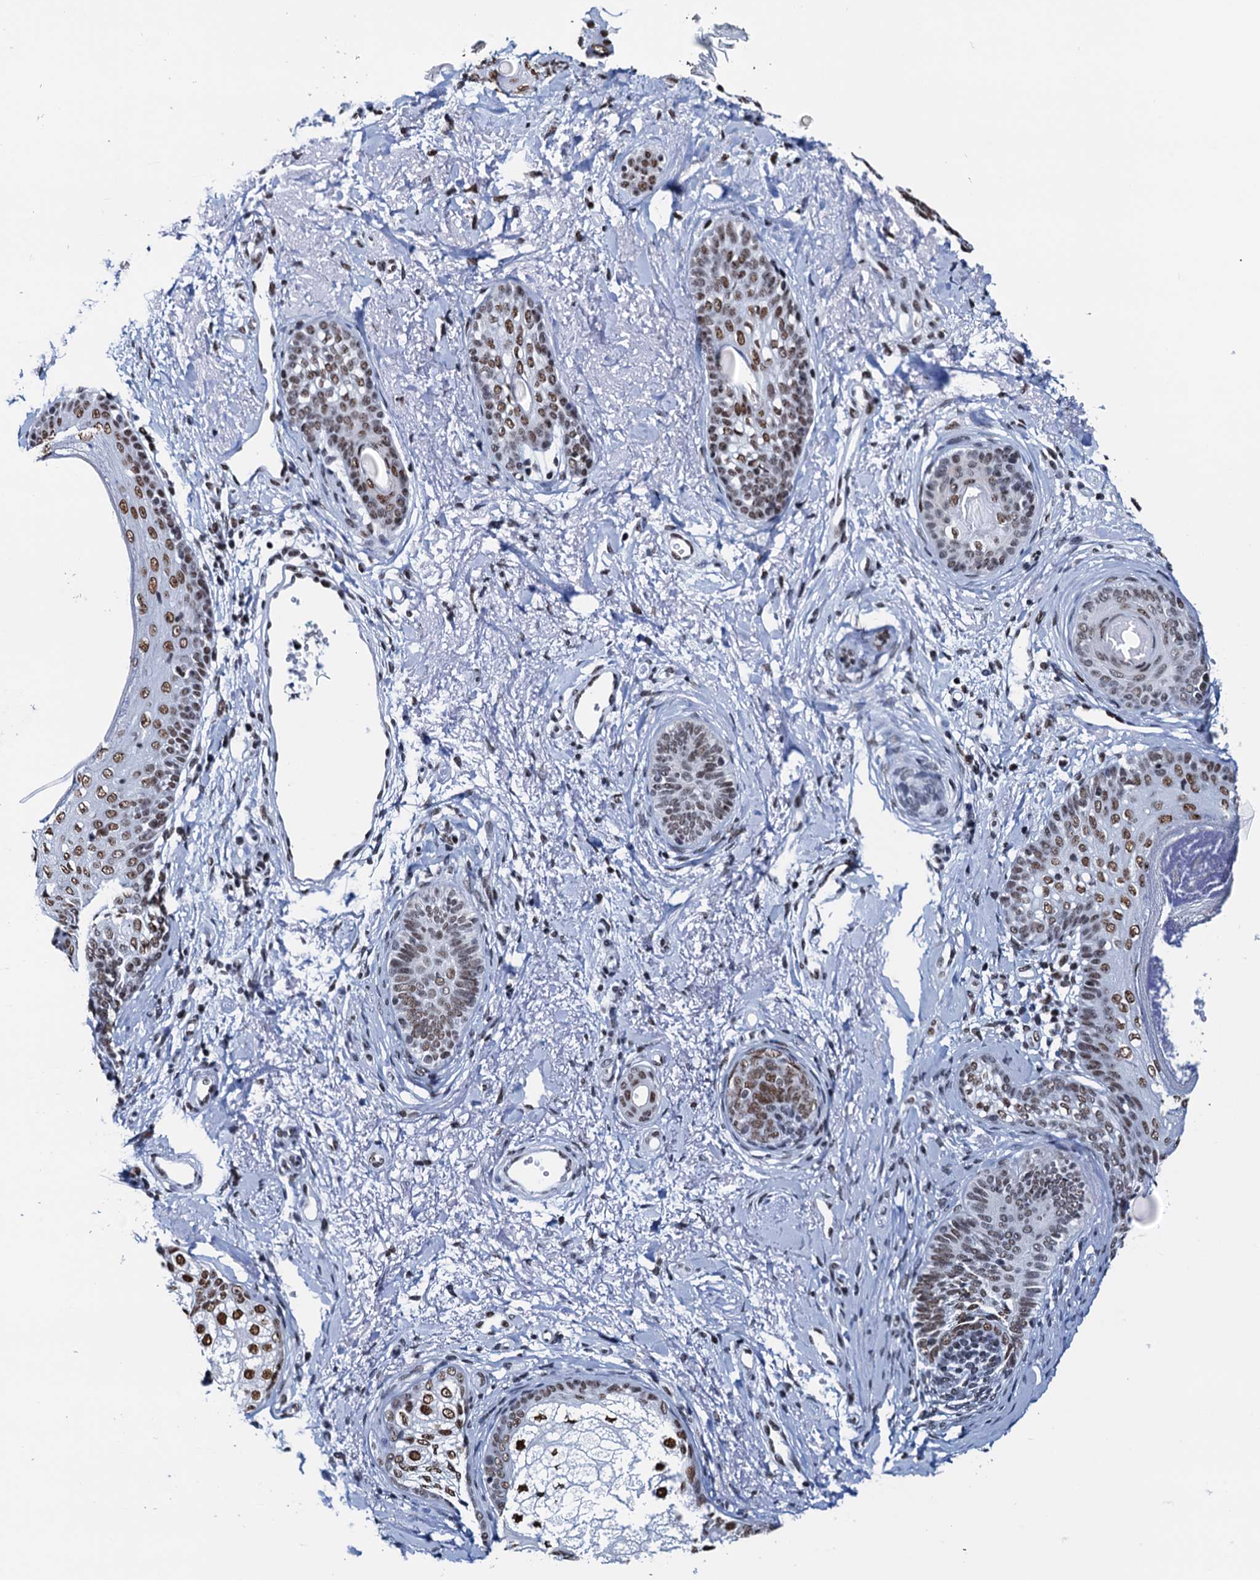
{"staining": {"intensity": "moderate", "quantity": ">75%", "location": "nuclear"}, "tissue": "skin cancer", "cell_type": "Tumor cells", "image_type": "cancer", "snomed": [{"axis": "morphology", "description": "Basal cell carcinoma"}, {"axis": "topography", "description": "Skin"}], "caption": "Approximately >75% of tumor cells in human skin cancer (basal cell carcinoma) exhibit moderate nuclear protein expression as visualized by brown immunohistochemical staining.", "gene": "SLTM", "patient": {"sex": "female", "age": 81}}